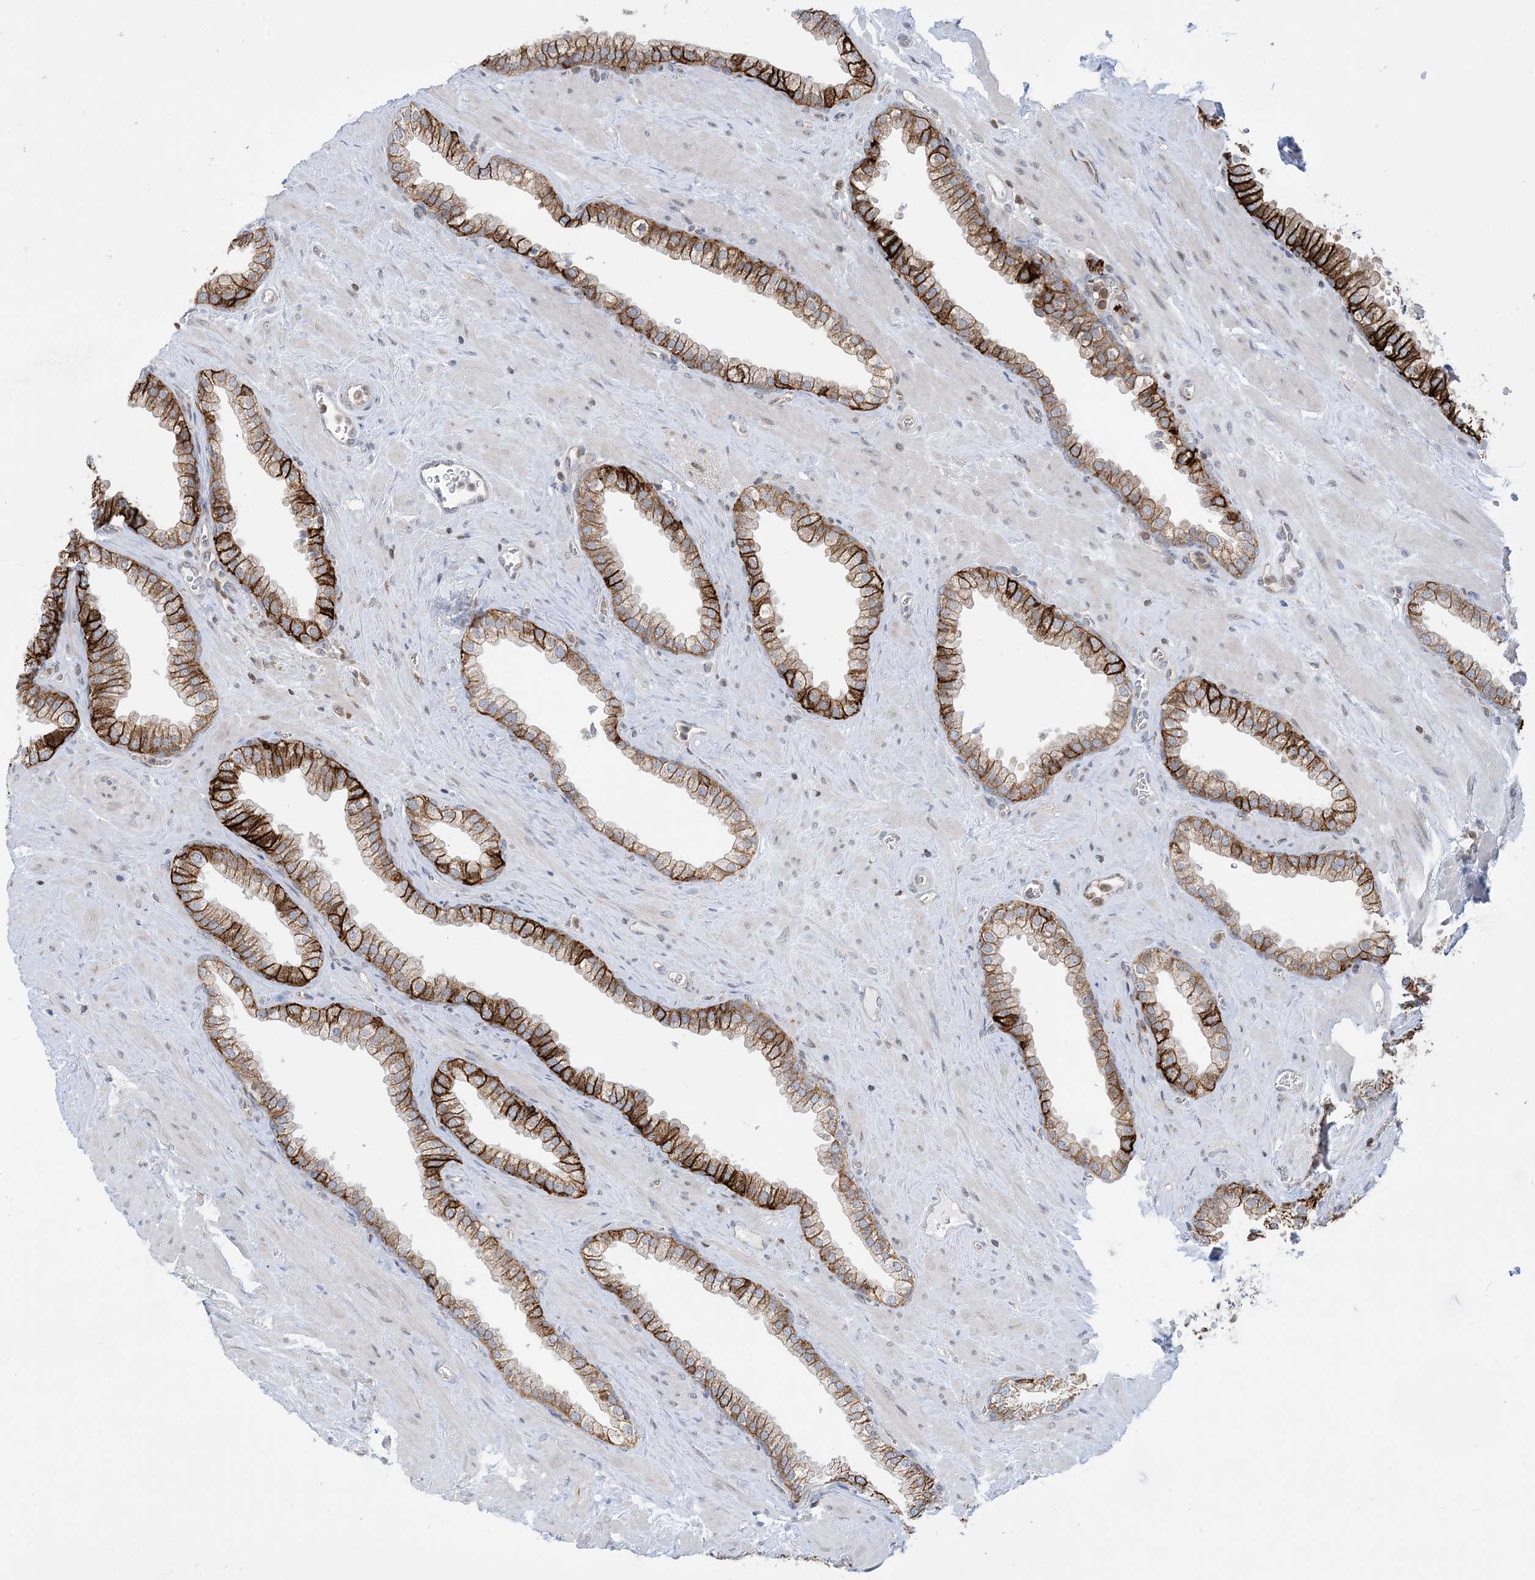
{"staining": {"intensity": "strong", "quantity": "25%-75%", "location": "cytoplasmic/membranous"}, "tissue": "prostate", "cell_type": "Glandular cells", "image_type": "normal", "snomed": [{"axis": "morphology", "description": "Normal tissue, NOS"}, {"axis": "morphology", "description": "Urothelial carcinoma, Low grade"}, {"axis": "topography", "description": "Urinary bladder"}, {"axis": "topography", "description": "Prostate"}], "caption": "High-power microscopy captured an immunohistochemistry photomicrograph of normal prostate, revealing strong cytoplasmic/membranous expression in approximately 25%-75% of glandular cells.", "gene": "CASP4", "patient": {"sex": "male", "age": 60}}